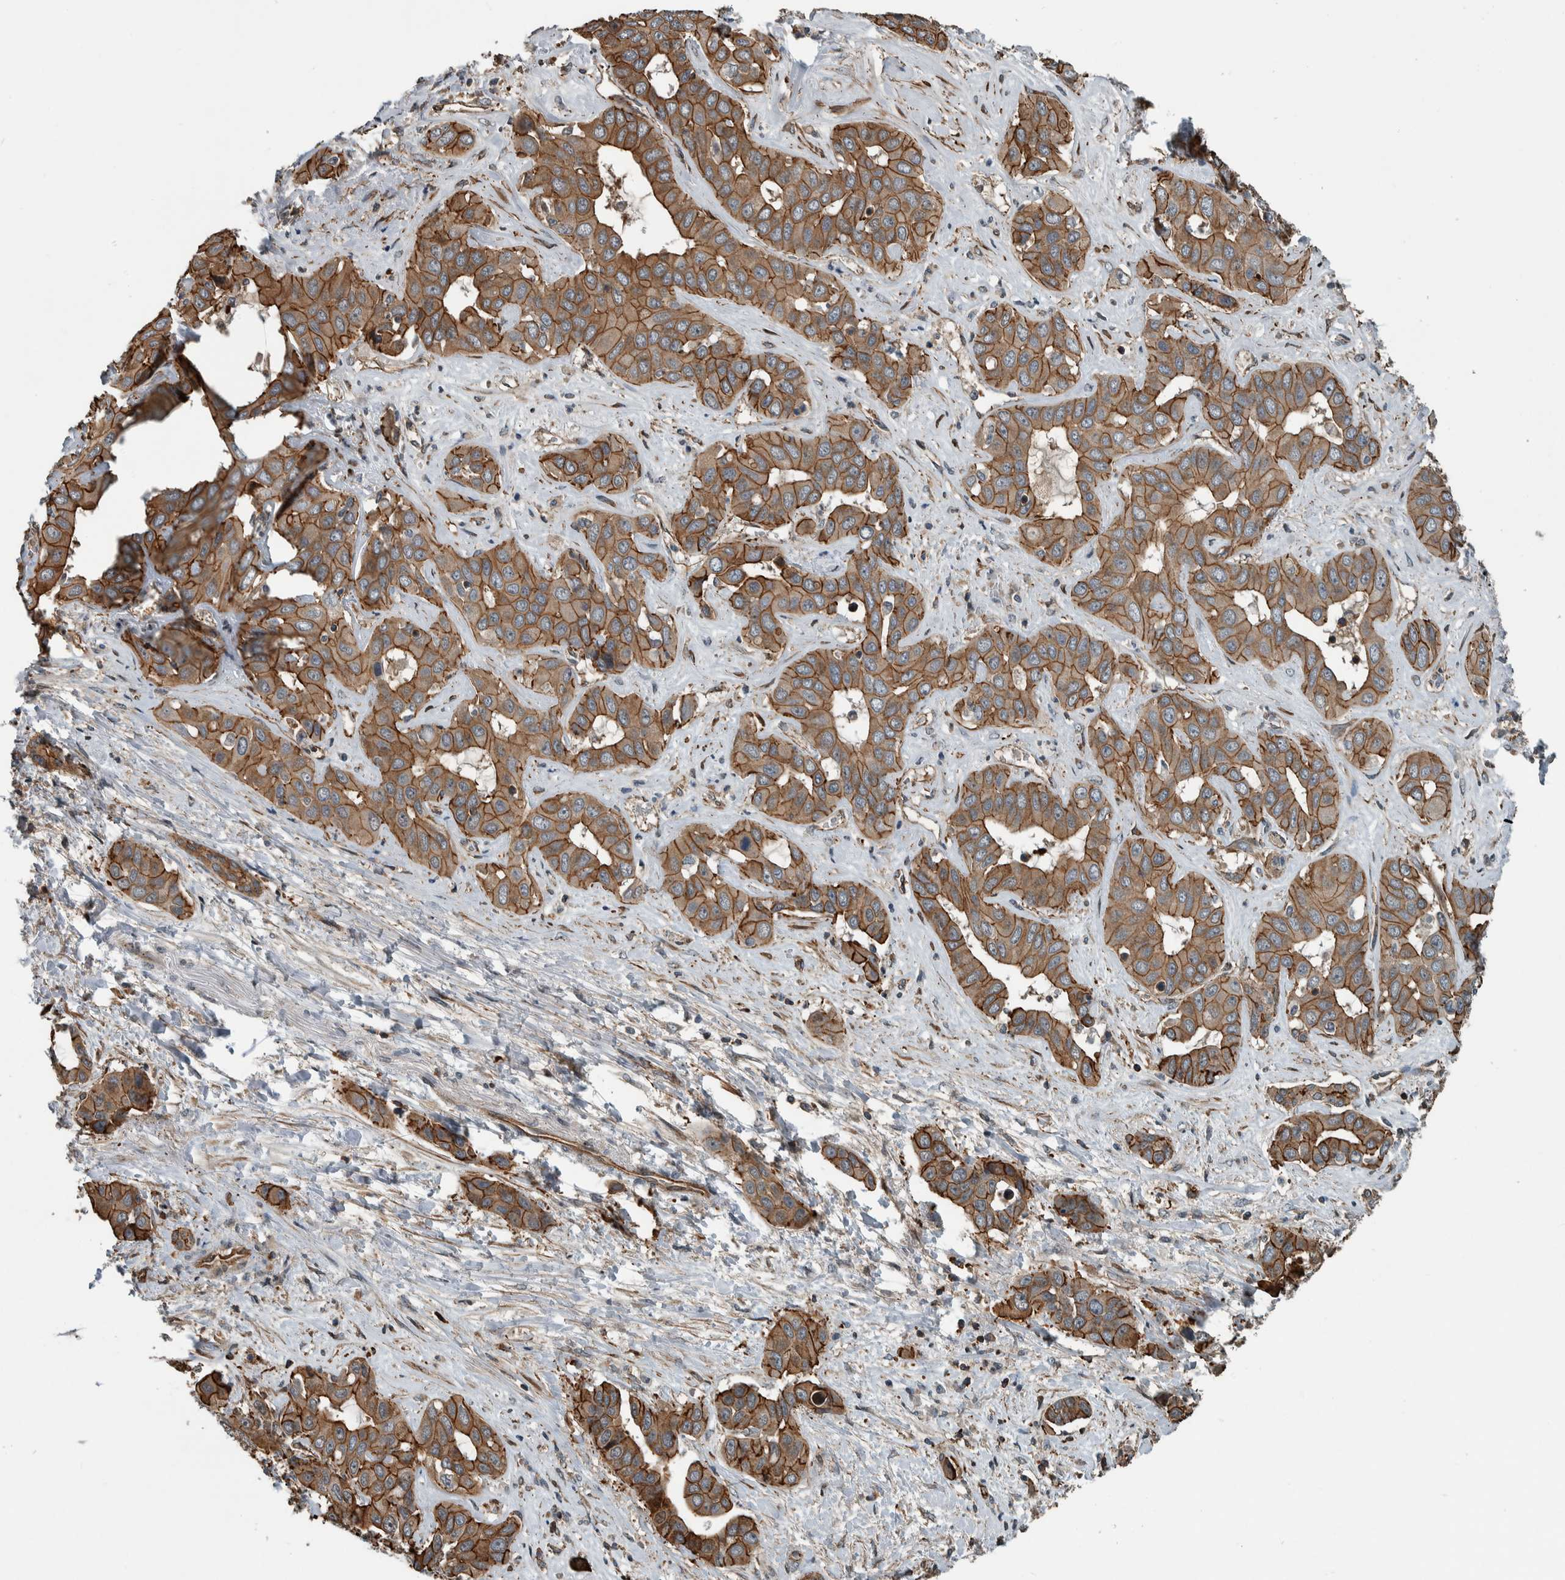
{"staining": {"intensity": "moderate", "quantity": ">75%", "location": "cytoplasmic/membranous"}, "tissue": "liver cancer", "cell_type": "Tumor cells", "image_type": "cancer", "snomed": [{"axis": "morphology", "description": "Cholangiocarcinoma"}, {"axis": "topography", "description": "Liver"}], "caption": "This histopathology image demonstrates immunohistochemistry (IHC) staining of liver cholangiocarcinoma, with medium moderate cytoplasmic/membranous positivity in about >75% of tumor cells.", "gene": "FAM135B", "patient": {"sex": "female", "age": 52}}